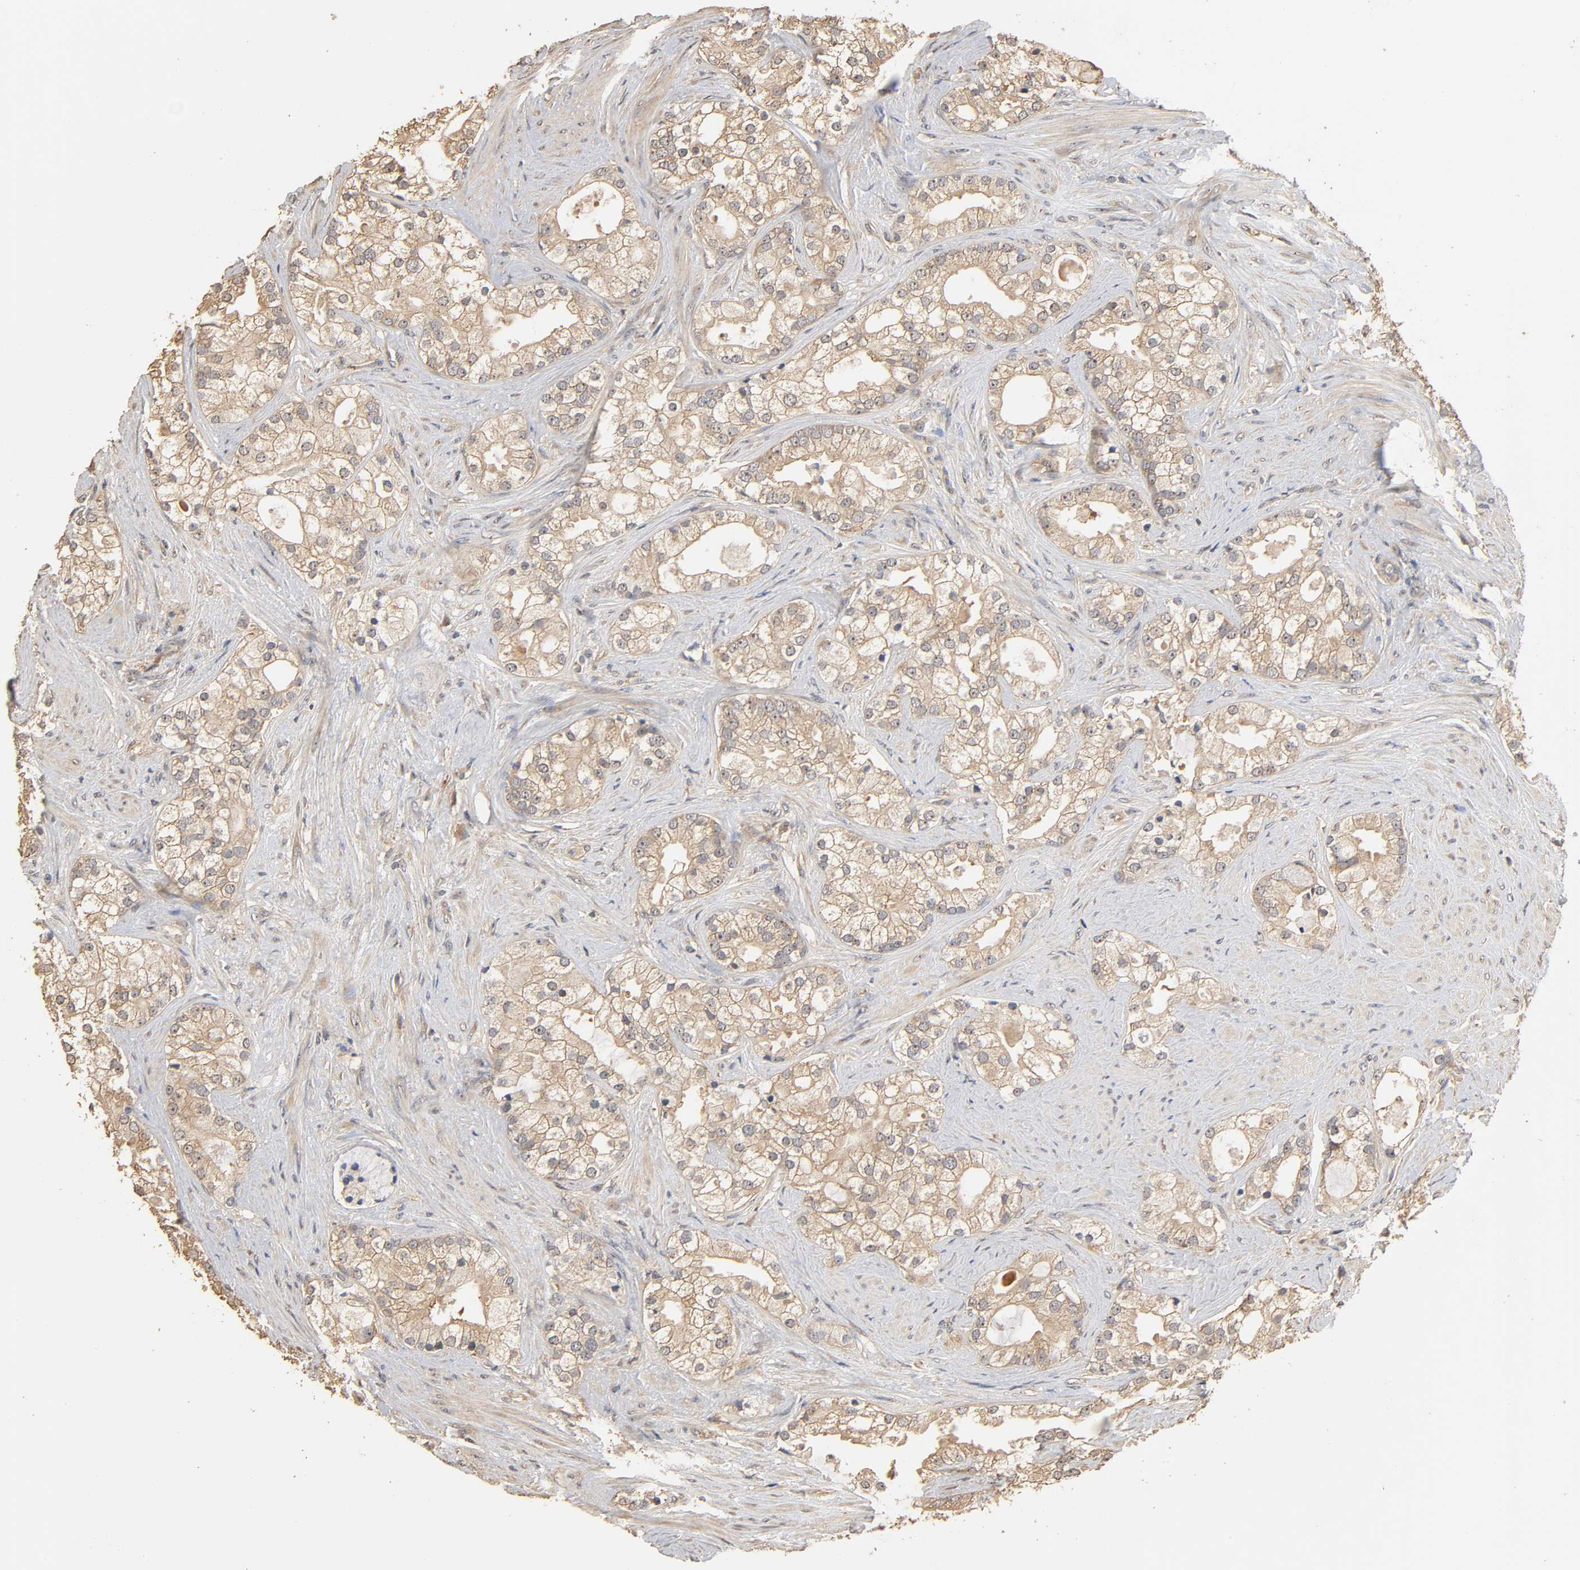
{"staining": {"intensity": "weak", "quantity": ">75%", "location": "cytoplasmic/membranous"}, "tissue": "prostate cancer", "cell_type": "Tumor cells", "image_type": "cancer", "snomed": [{"axis": "morphology", "description": "Adenocarcinoma, Low grade"}, {"axis": "topography", "description": "Prostate"}], "caption": "Prostate cancer tissue displays weak cytoplasmic/membranous expression in about >75% of tumor cells", "gene": "ARHGEF7", "patient": {"sex": "male", "age": 58}}